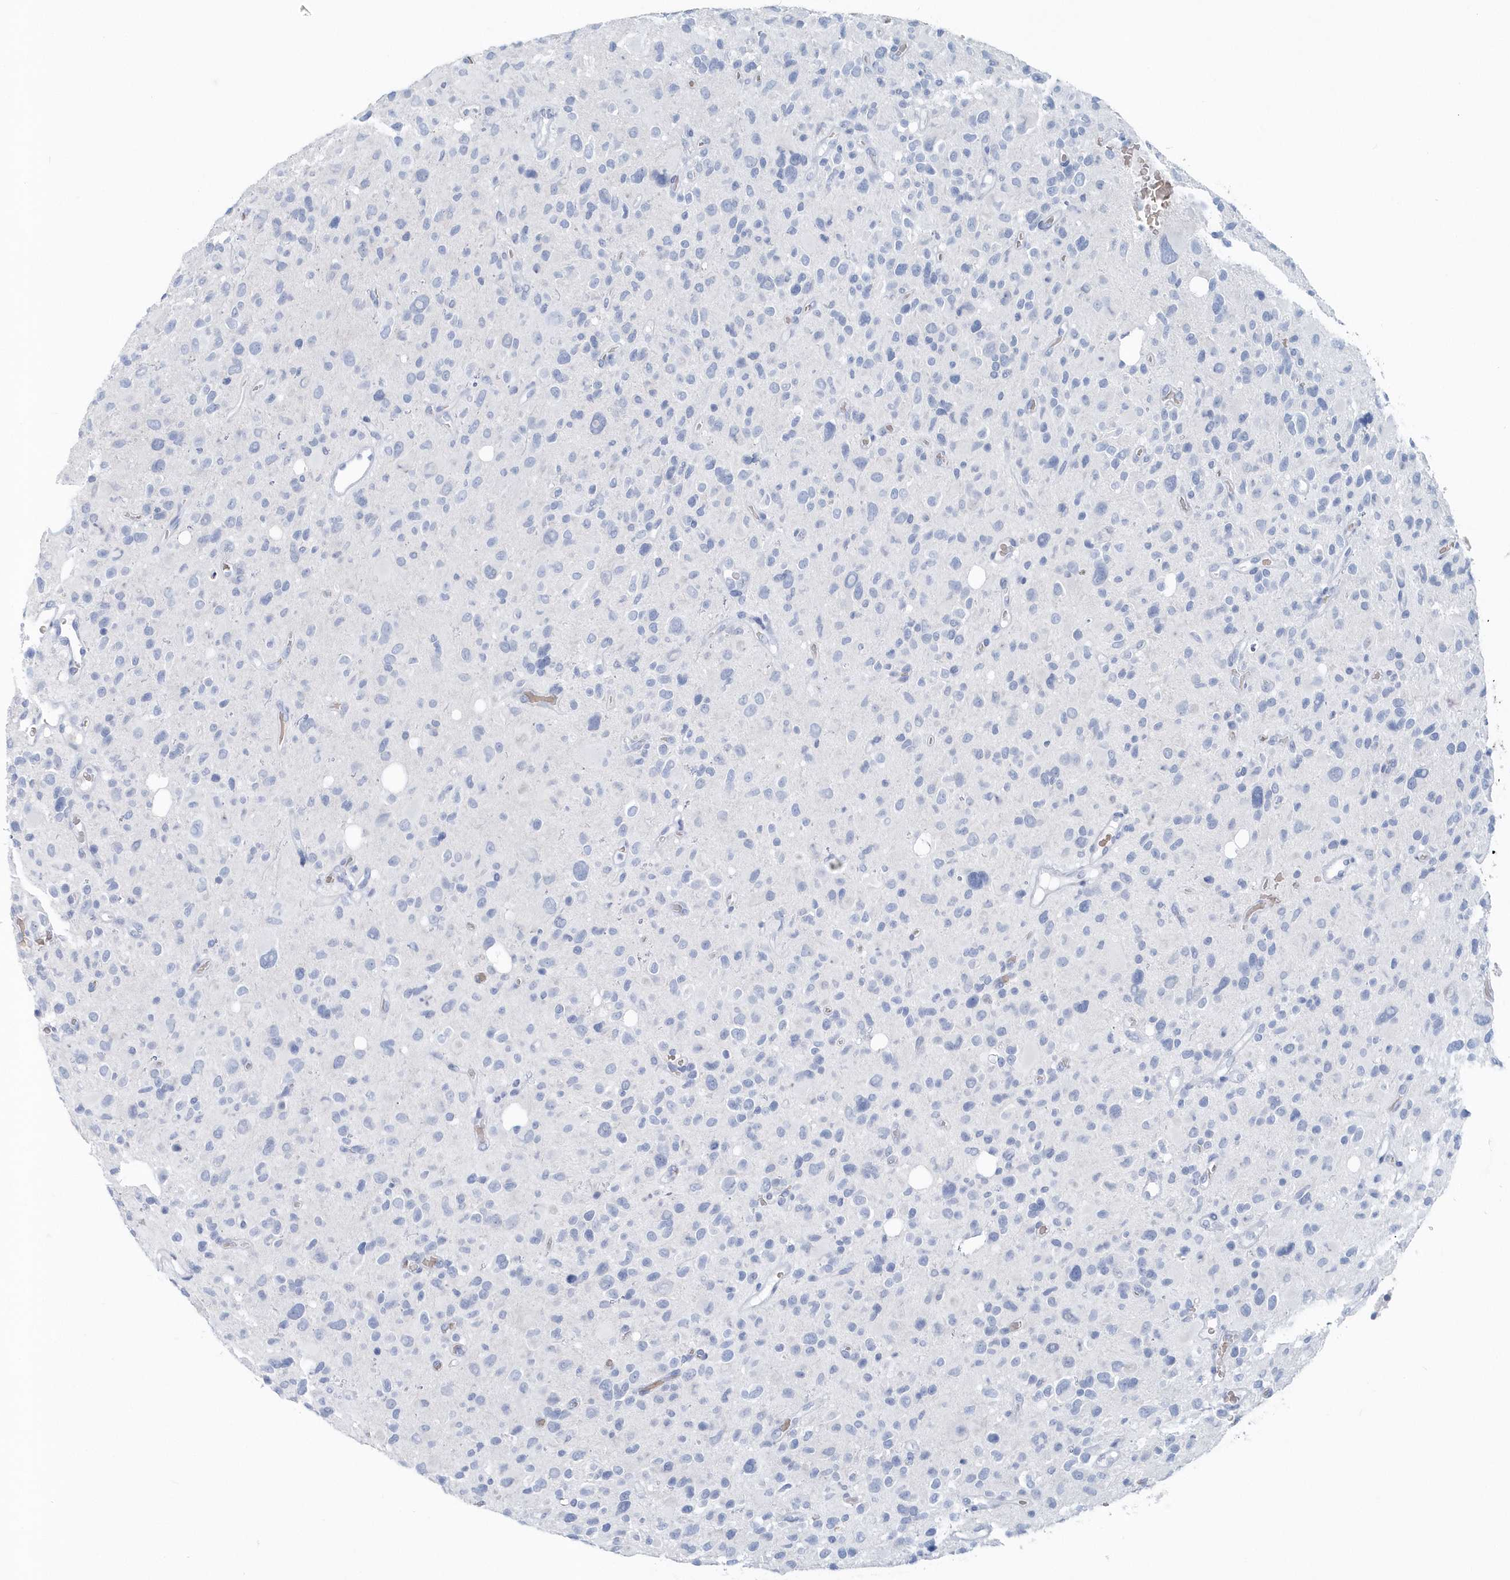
{"staining": {"intensity": "negative", "quantity": "none", "location": "none"}, "tissue": "glioma", "cell_type": "Tumor cells", "image_type": "cancer", "snomed": [{"axis": "morphology", "description": "Glioma, malignant, High grade"}, {"axis": "topography", "description": "Brain"}], "caption": "DAB immunohistochemical staining of glioma displays no significant expression in tumor cells.", "gene": "HBA2", "patient": {"sex": "male", "age": 48}}